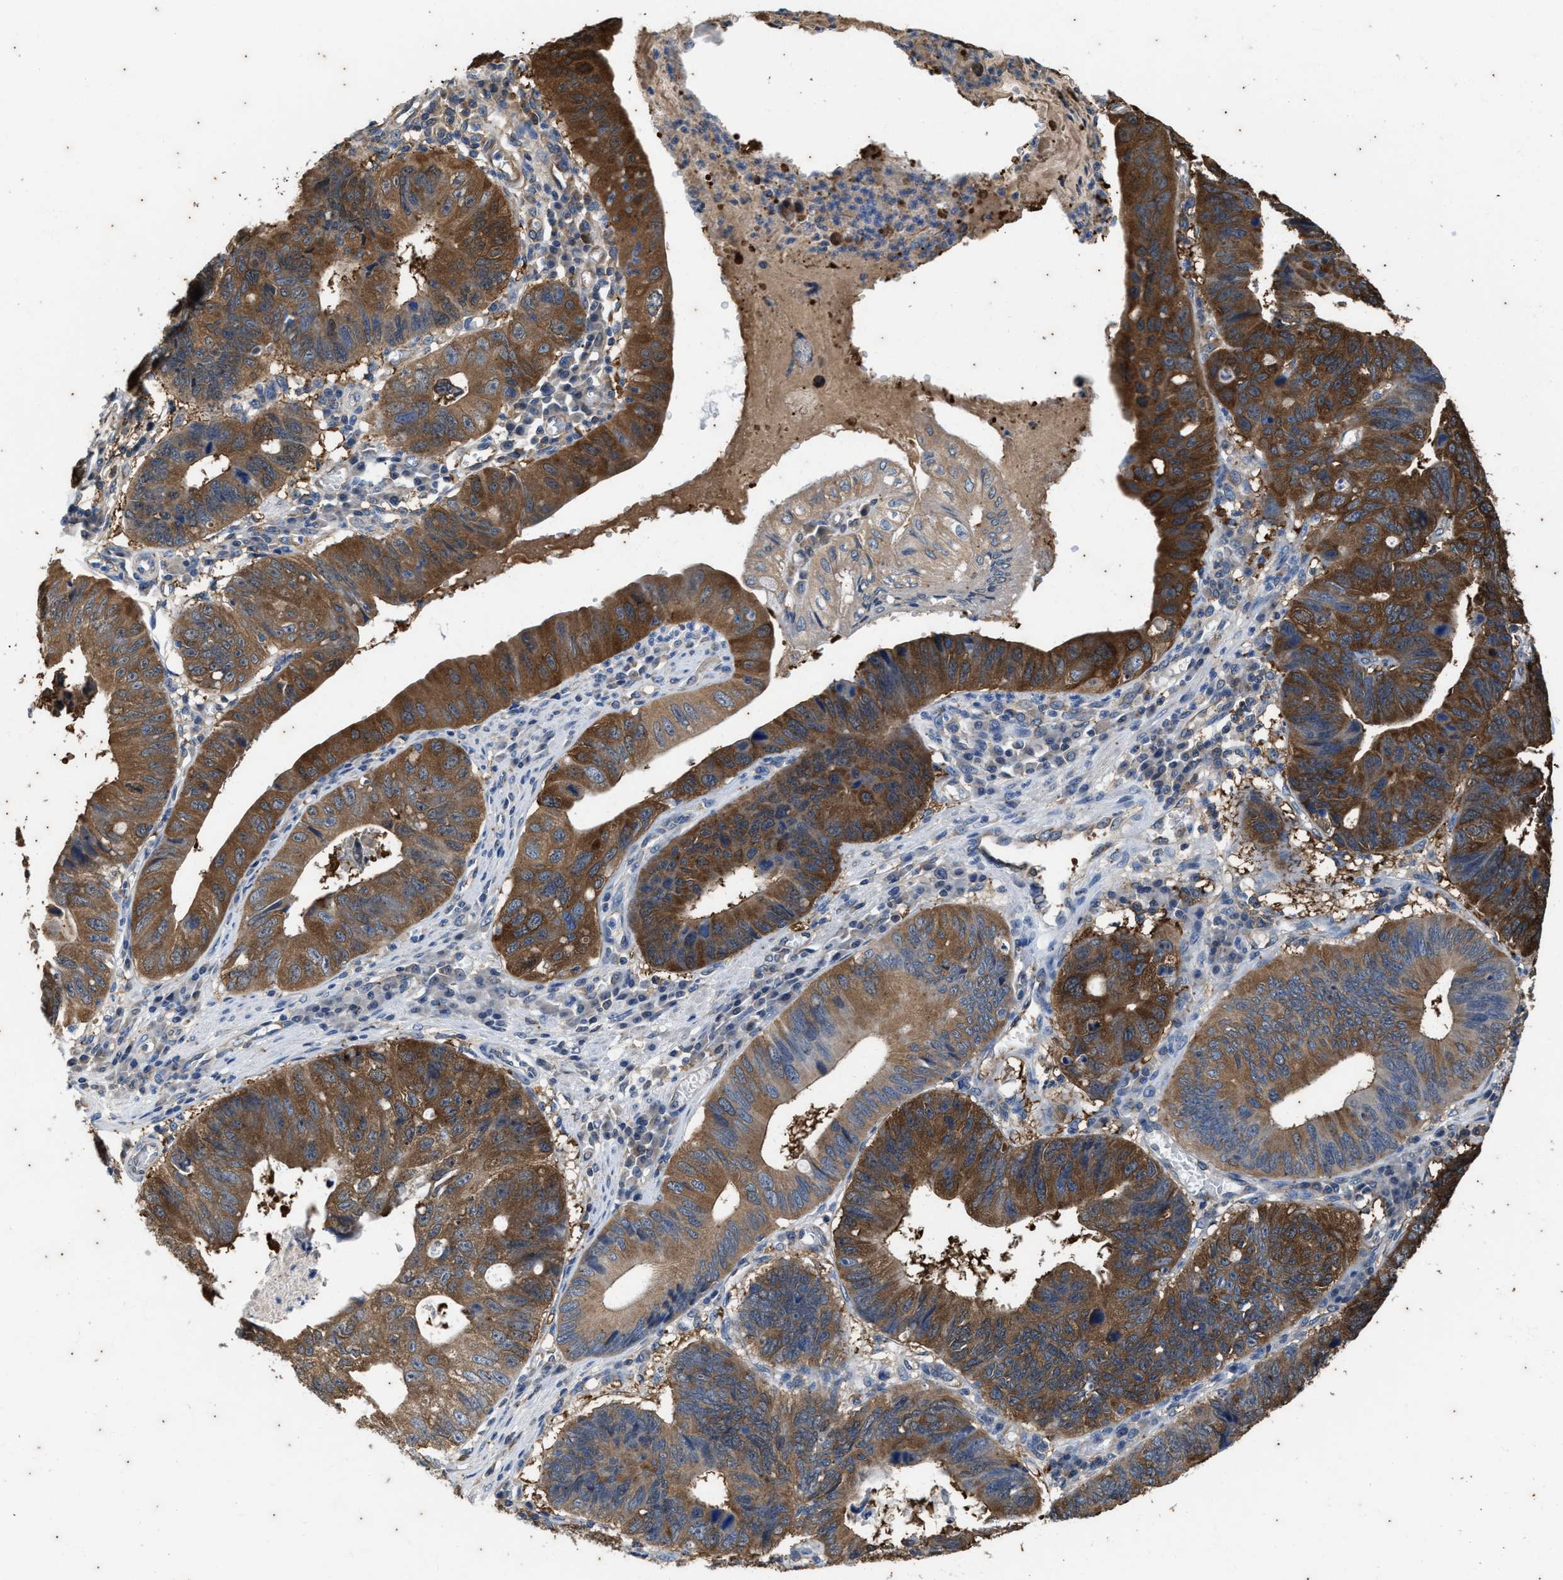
{"staining": {"intensity": "strong", "quantity": ">75%", "location": "cytoplasmic/membranous"}, "tissue": "stomach cancer", "cell_type": "Tumor cells", "image_type": "cancer", "snomed": [{"axis": "morphology", "description": "Adenocarcinoma, NOS"}, {"axis": "topography", "description": "Stomach"}], "caption": "High-magnification brightfield microscopy of stomach adenocarcinoma stained with DAB (brown) and counterstained with hematoxylin (blue). tumor cells exhibit strong cytoplasmic/membranous positivity is present in about>75% of cells.", "gene": "COX19", "patient": {"sex": "male", "age": 59}}